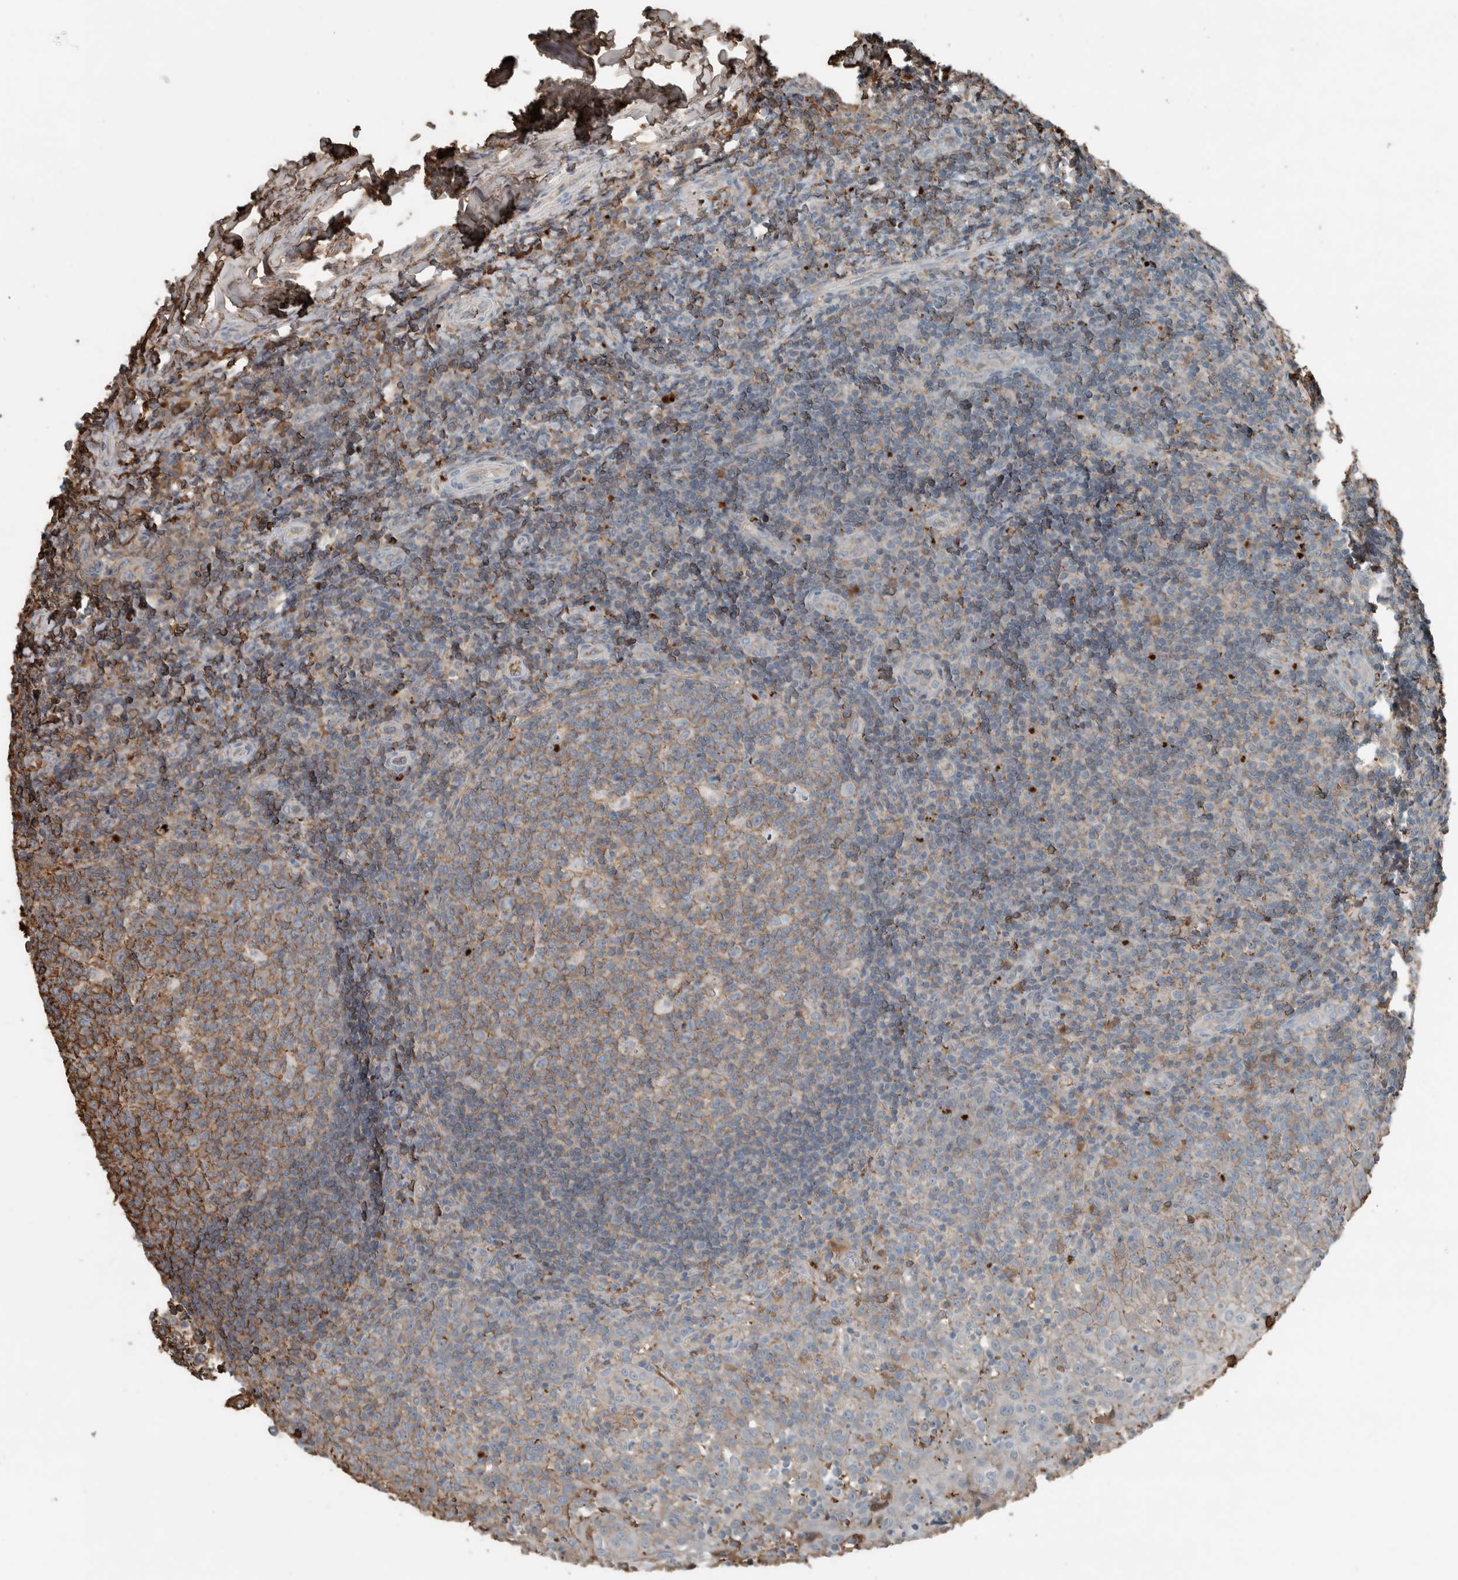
{"staining": {"intensity": "weak", "quantity": ">75%", "location": "cytoplasmic/membranous"}, "tissue": "tonsil", "cell_type": "Germinal center cells", "image_type": "normal", "snomed": [{"axis": "morphology", "description": "Normal tissue, NOS"}, {"axis": "topography", "description": "Tonsil"}], "caption": "DAB immunohistochemical staining of unremarkable human tonsil shows weak cytoplasmic/membranous protein positivity in about >75% of germinal center cells. (Brightfield microscopy of DAB IHC at high magnification).", "gene": "USP34", "patient": {"sex": "female", "age": 19}}